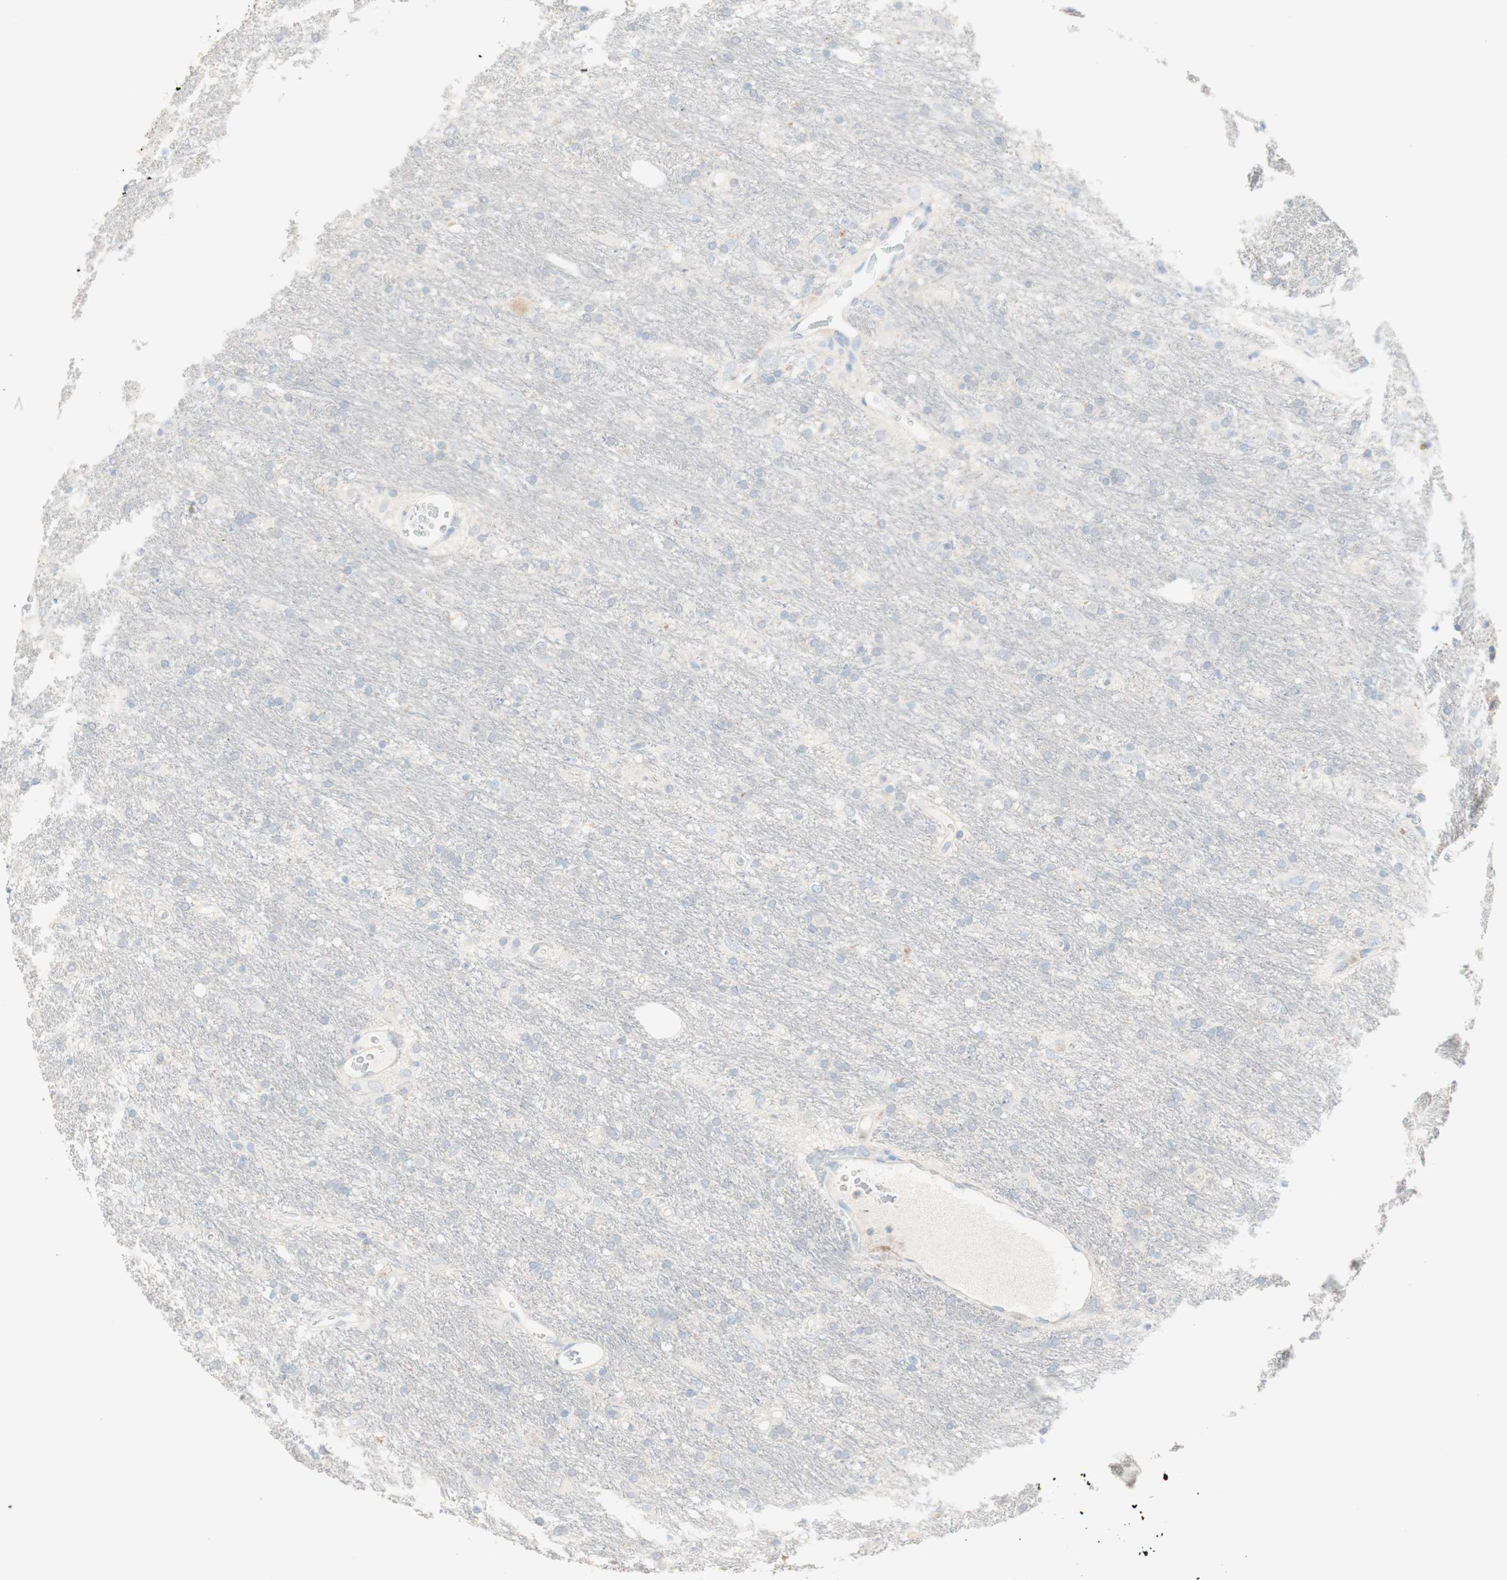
{"staining": {"intensity": "negative", "quantity": "none", "location": "none"}, "tissue": "glioma", "cell_type": "Tumor cells", "image_type": "cancer", "snomed": [{"axis": "morphology", "description": "Glioma, malignant, Low grade"}, {"axis": "topography", "description": "Brain"}], "caption": "Micrograph shows no significant protein positivity in tumor cells of glioma.", "gene": "MANEA", "patient": {"sex": "male", "age": 77}}